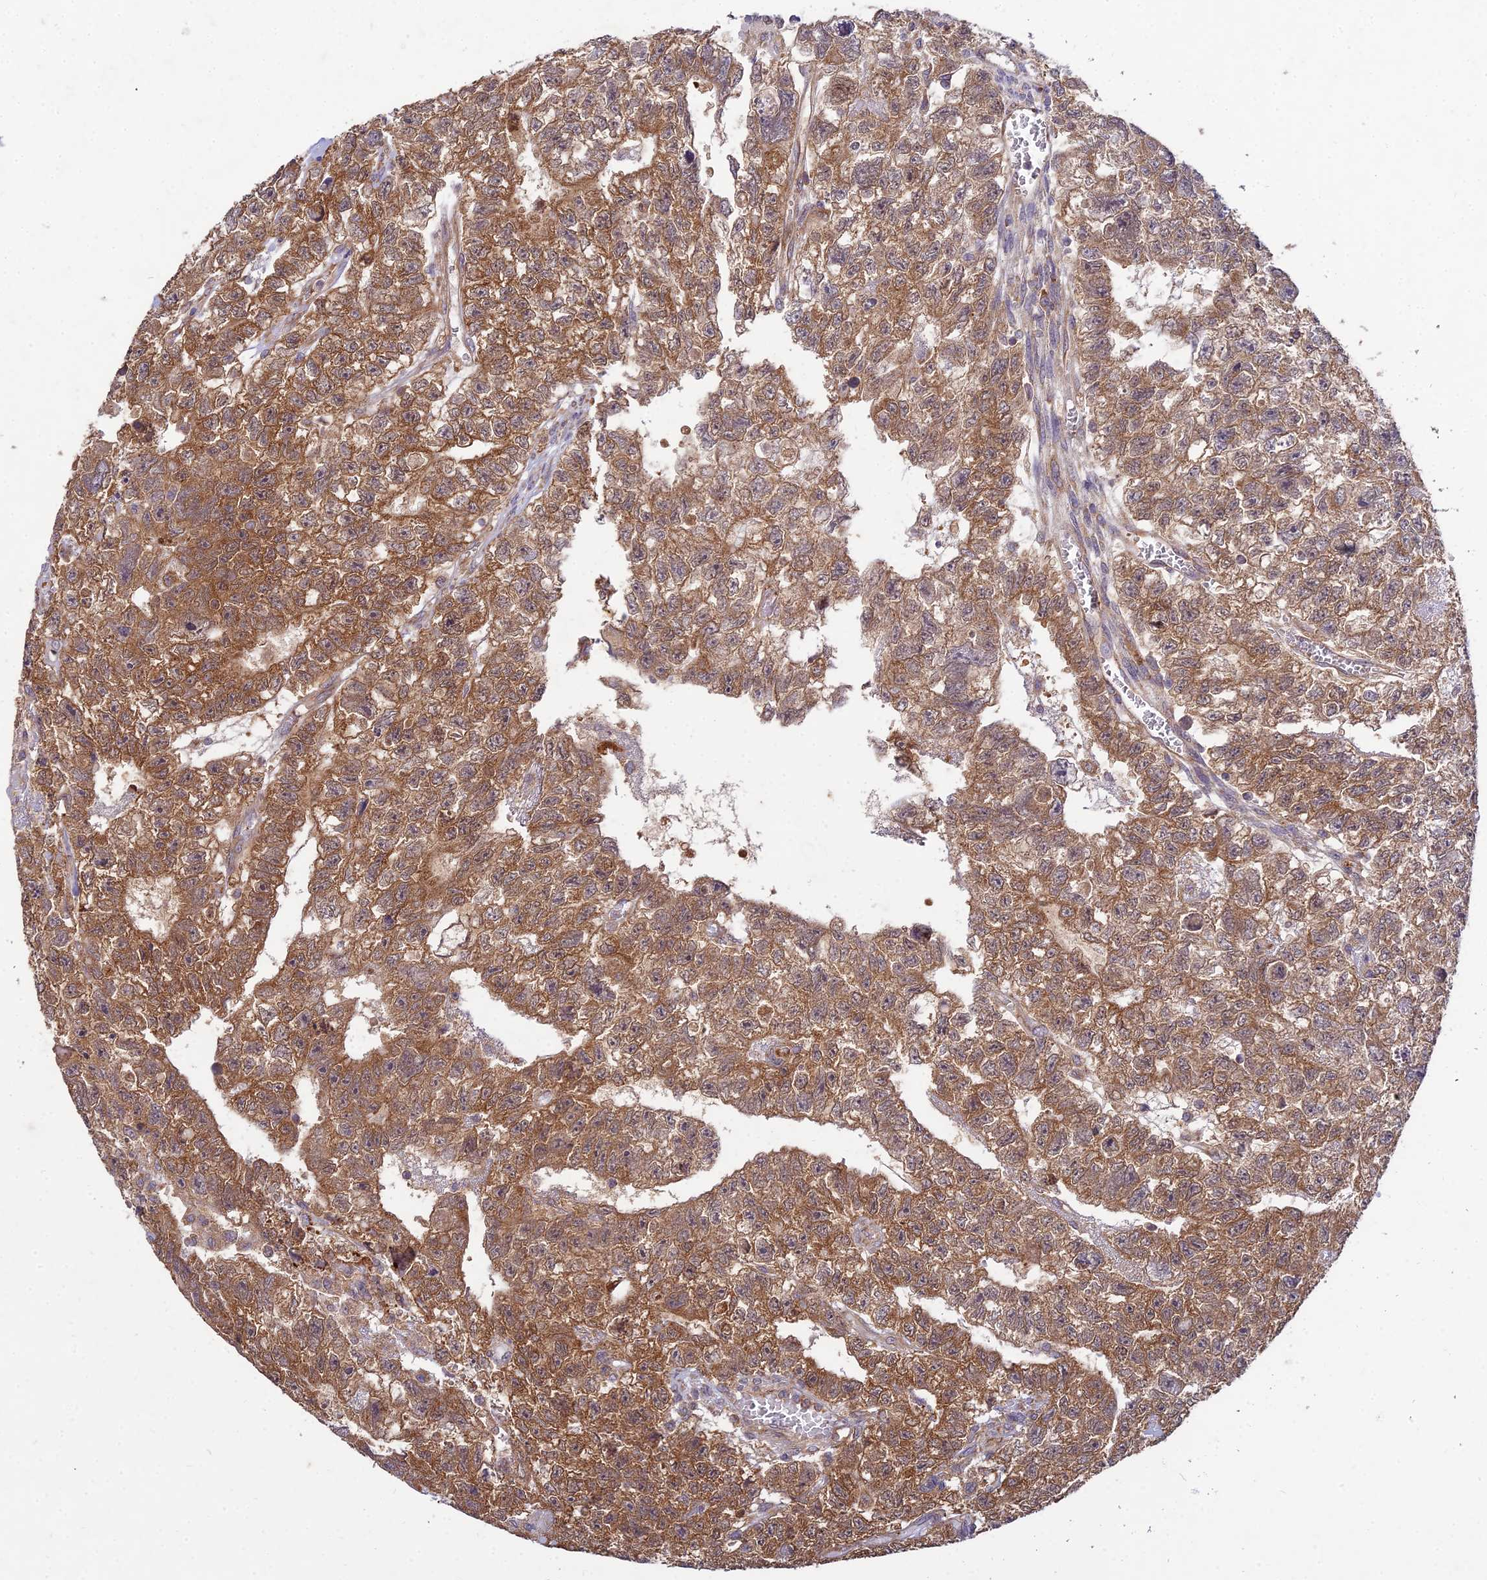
{"staining": {"intensity": "moderate", "quantity": ">75%", "location": "cytoplasmic/membranous"}, "tissue": "testis cancer", "cell_type": "Tumor cells", "image_type": "cancer", "snomed": [{"axis": "morphology", "description": "Carcinoma, Embryonal, NOS"}, {"axis": "topography", "description": "Testis"}], "caption": "IHC micrograph of embryonal carcinoma (testis) stained for a protein (brown), which reveals medium levels of moderate cytoplasmic/membranous positivity in about >75% of tumor cells.", "gene": "NXNL2", "patient": {"sex": "male", "age": 26}}